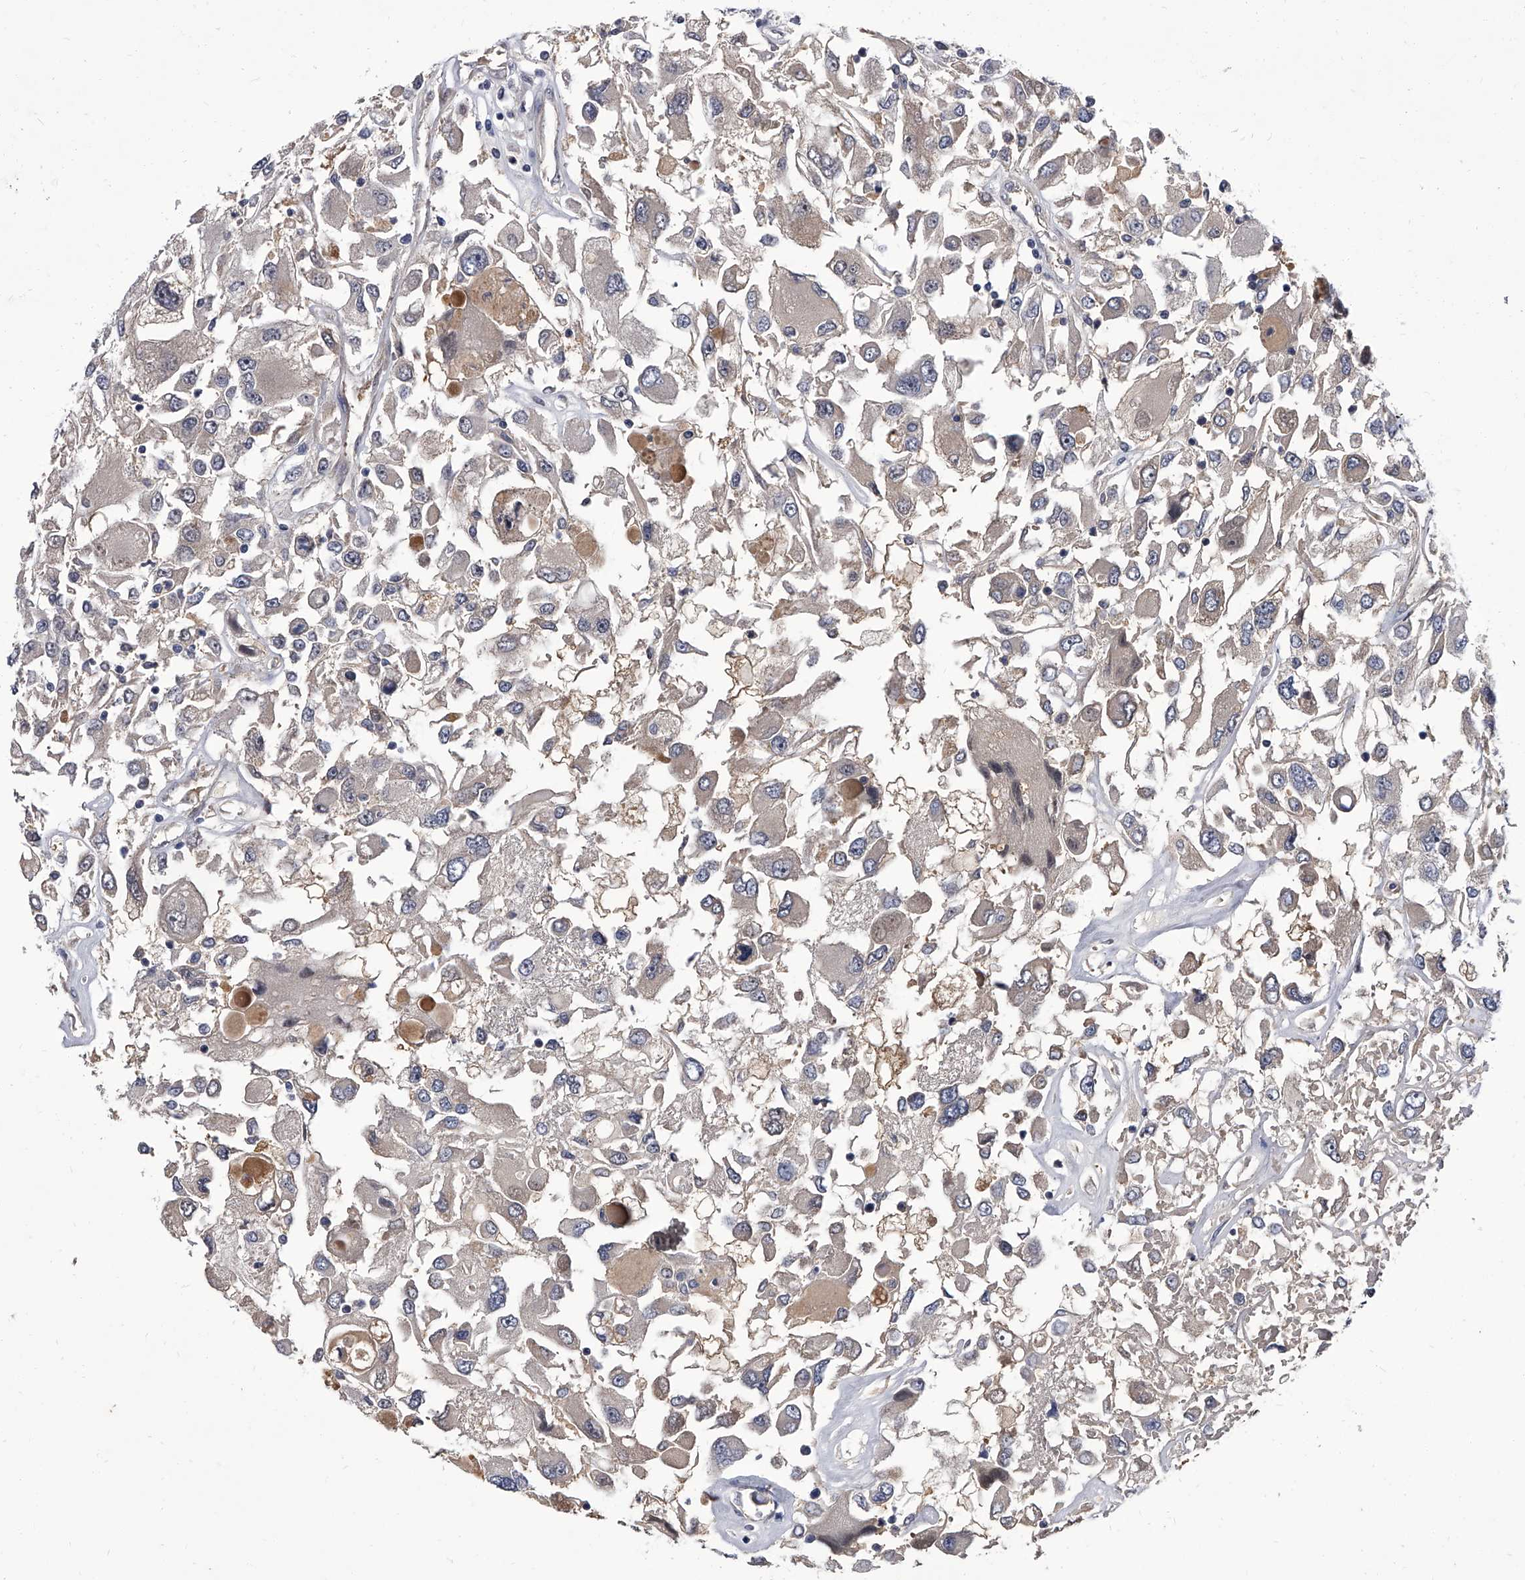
{"staining": {"intensity": "negative", "quantity": "none", "location": "none"}, "tissue": "renal cancer", "cell_type": "Tumor cells", "image_type": "cancer", "snomed": [{"axis": "morphology", "description": "Adenocarcinoma, NOS"}, {"axis": "topography", "description": "Kidney"}], "caption": "Renal cancer (adenocarcinoma) stained for a protein using immunohistochemistry (IHC) exhibits no expression tumor cells.", "gene": "SLC18B1", "patient": {"sex": "female", "age": 52}}